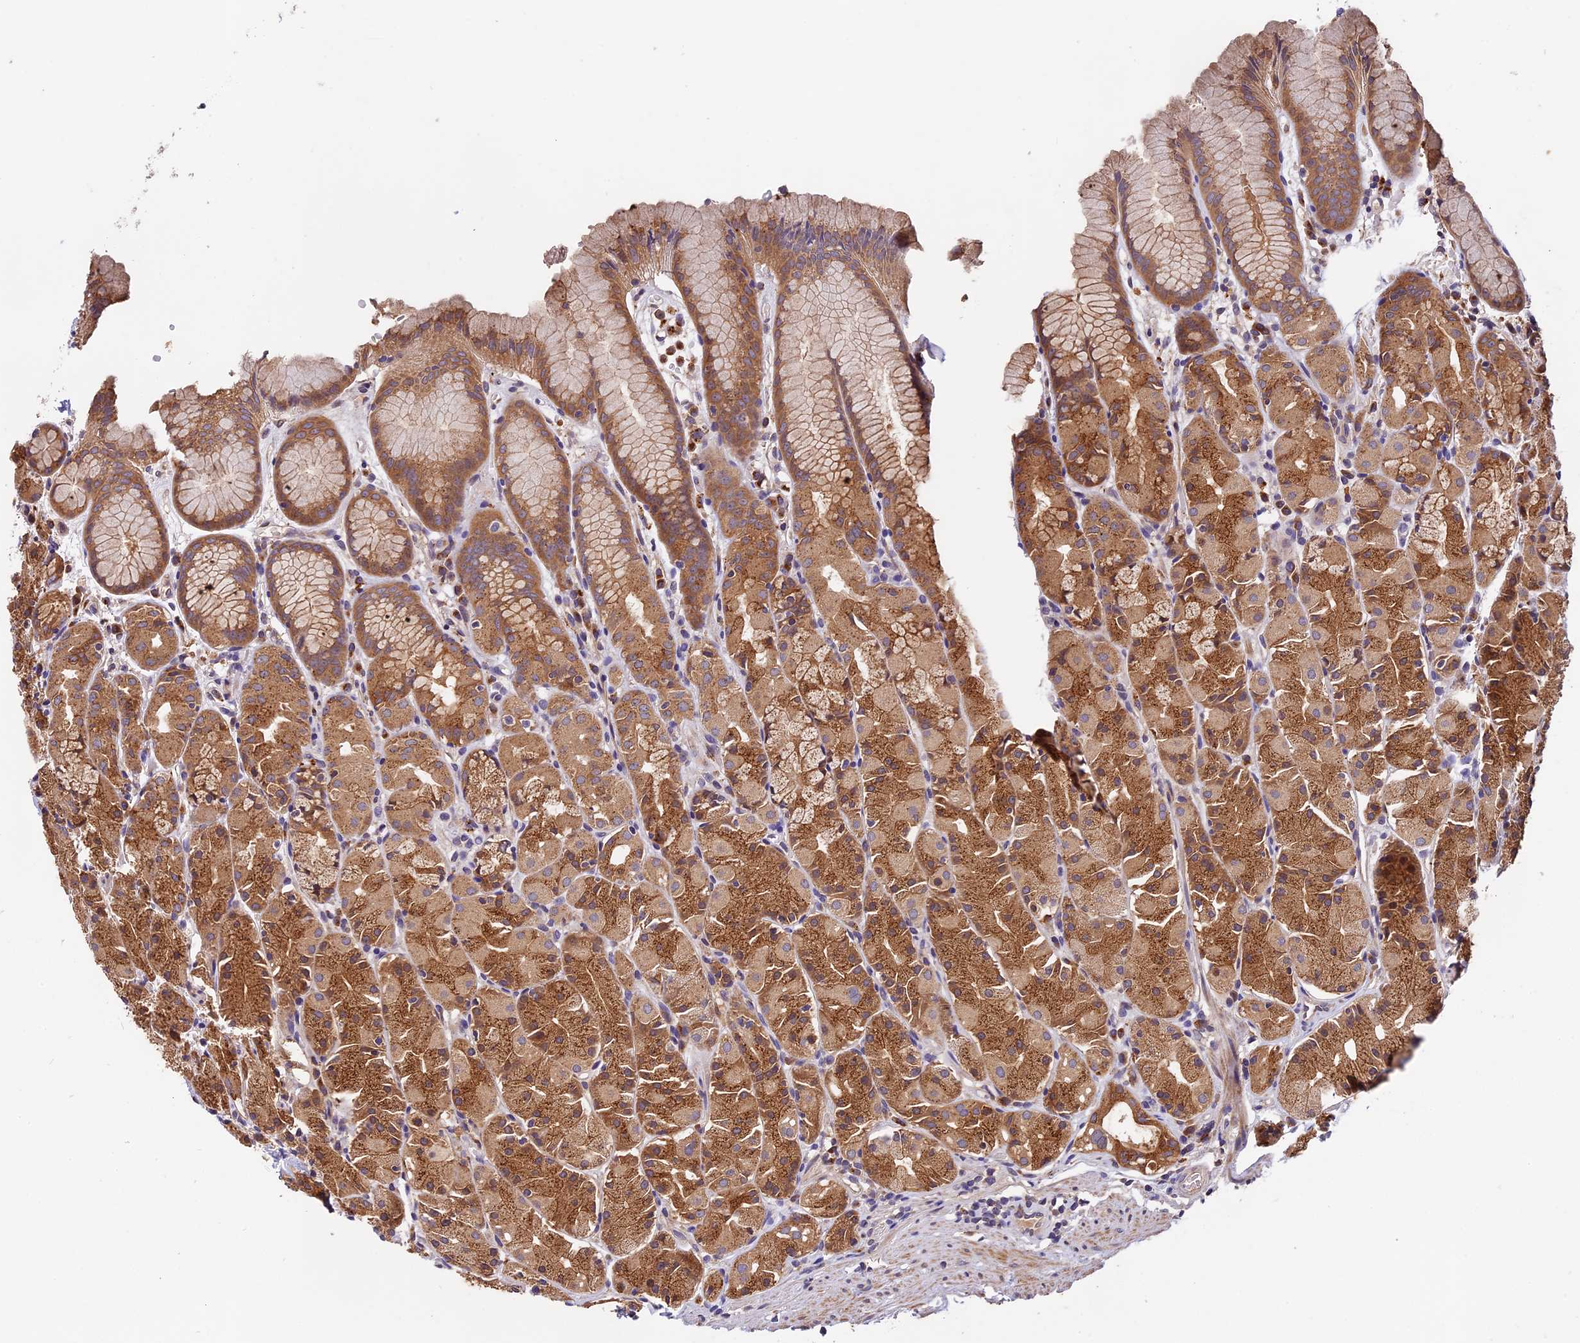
{"staining": {"intensity": "strong", "quantity": ">75%", "location": "cytoplasmic/membranous"}, "tissue": "stomach", "cell_type": "Glandular cells", "image_type": "normal", "snomed": [{"axis": "morphology", "description": "Normal tissue, NOS"}, {"axis": "topography", "description": "Stomach, upper"}], "caption": "This is a histology image of IHC staining of unremarkable stomach, which shows strong staining in the cytoplasmic/membranous of glandular cells.", "gene": "COPE", "patient": {"sex": "male", "age": 47}}